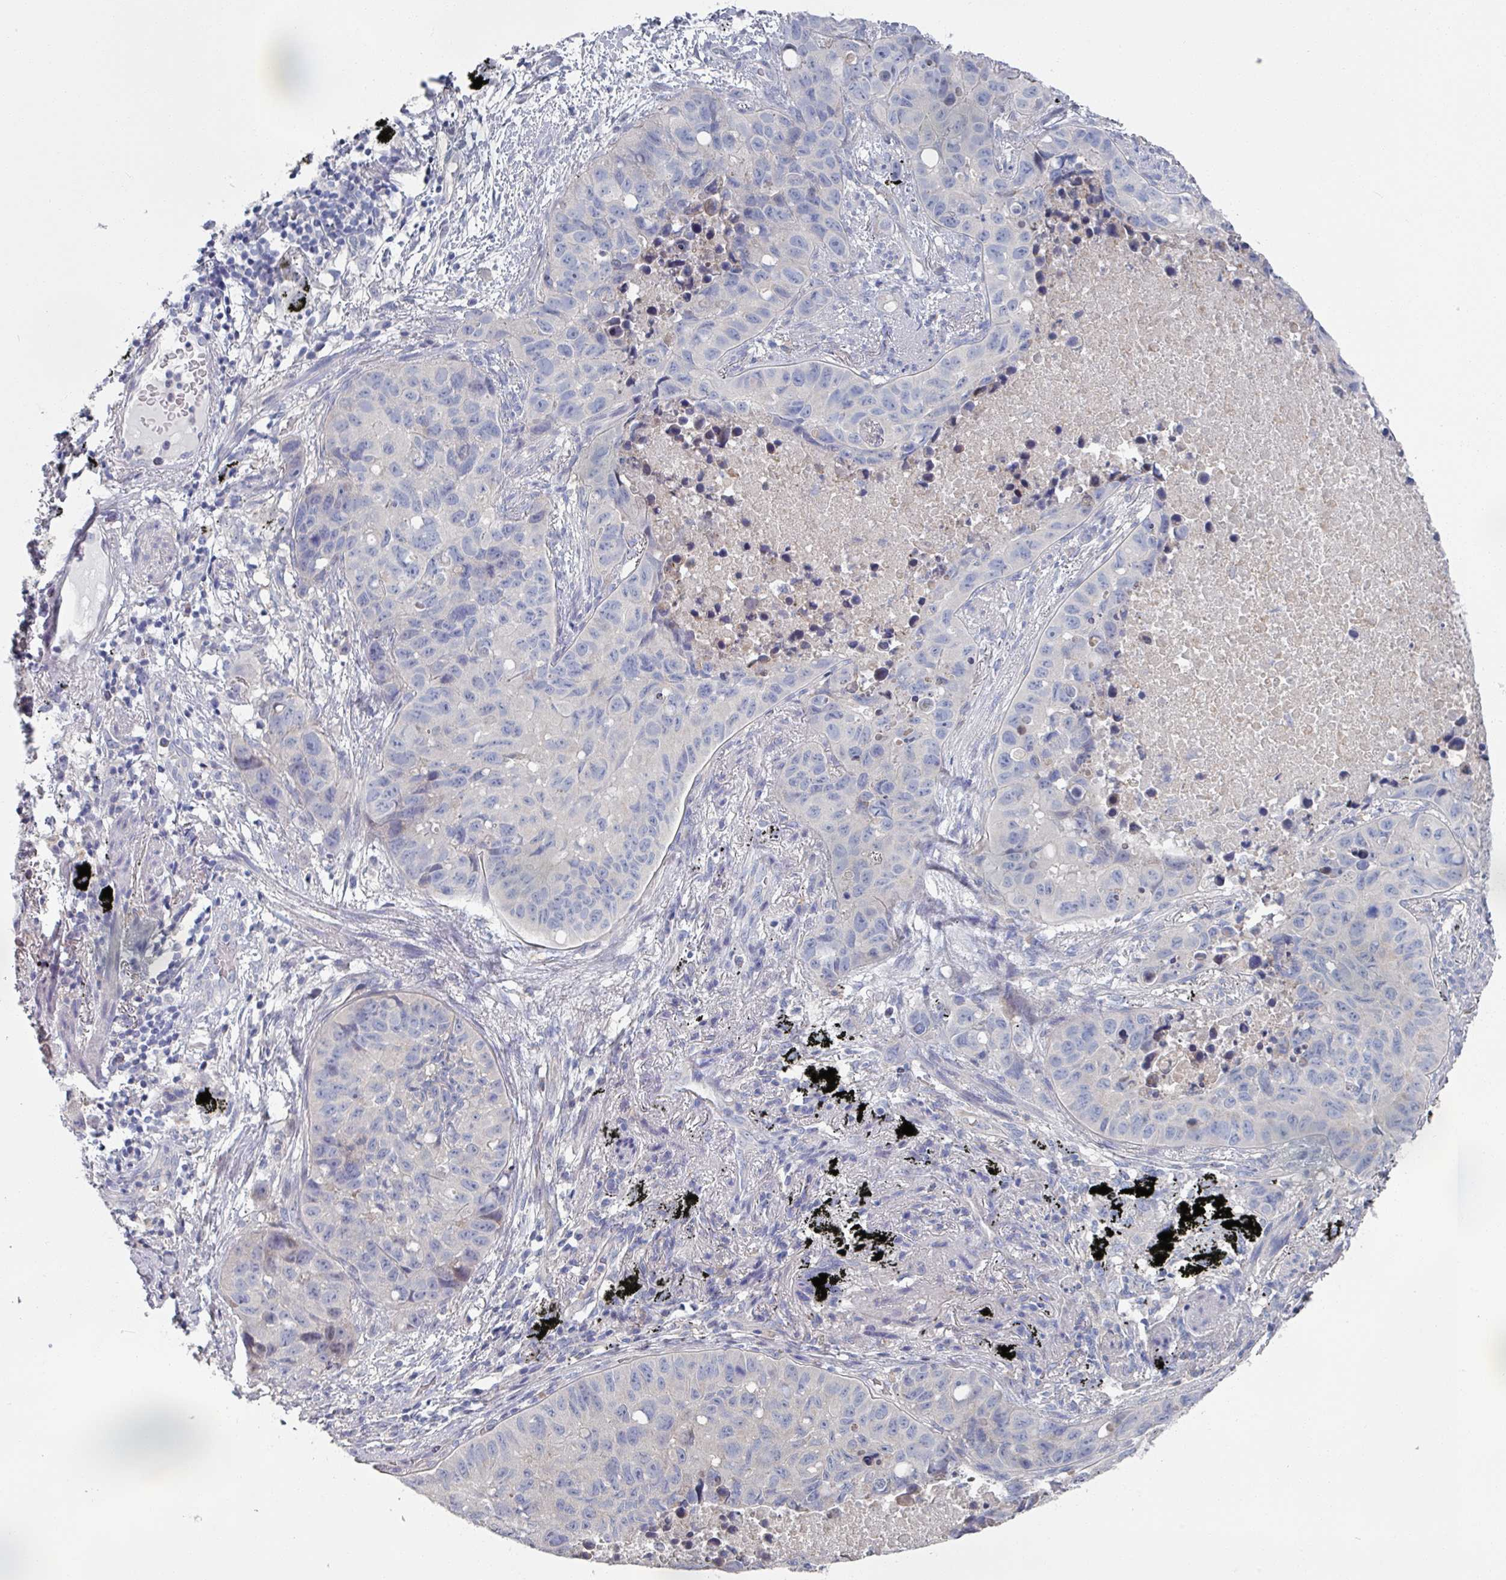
{"staining": {"intensity": "negative", "quantity": "none", "location": "none"}, "tissue": "lung cancer", "cell_type": "Tumor cells", "image_type": "cancer", "snomed": [{"axis": "morphology", "description": "Squamous cell carcinoma, NOS"}, {"axis": "topography", "description": "Lung"}], "caption": "This is an immunohistochemistry histopathology image of human lung squamous cell carcinoma. There is no staining in tumor cells.", "gene": "EFL1", "patient": {"sex": "male", "age": 60}}